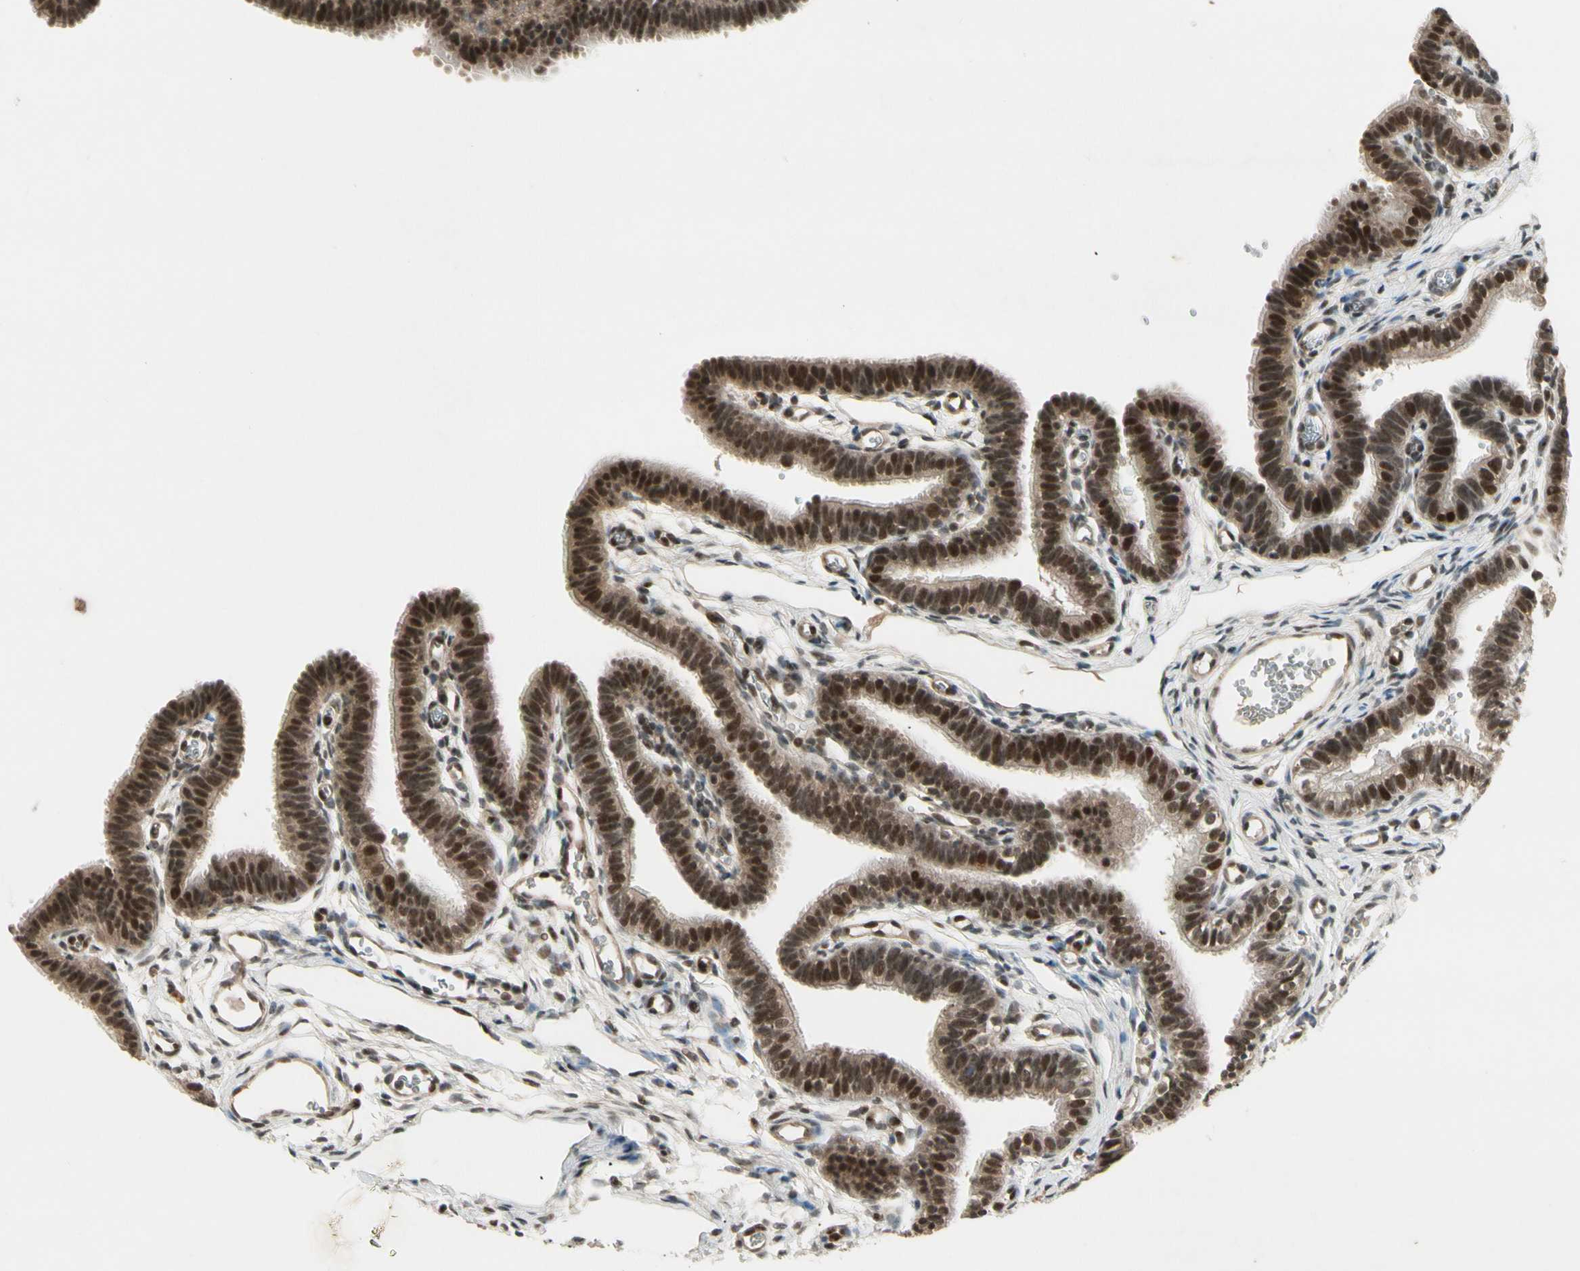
{"staining": {"intensity": "strong", "quantity": "25%-75%", "location": "cytoplasmic/membranous,nuclear"}, "tissue": "fallopian tube", "cell_type": "Glandular cells", "image_type": "normal", "snomed": [{"axis": "morphology", "description": "Normal tissue, NOS"}, {"axis": "topography", "description": "Fallopian tube"}, {"axis": "topography", "description": "Placenta"}], "caption": "Fallopian tube was stained to show a protein in brown. There is high levels of strong cytoplasmic/membranous,nuclear positivity in approximately 25%-75% of glandular cells. The staining was performed using DAB (3,3'-diaminobenzidine), with brown indicating positive protein expression. Nuclei are stained blue with hematoxylin.", "gene": "CDK11A", "patient": {"sex": "female", "age": 34}}